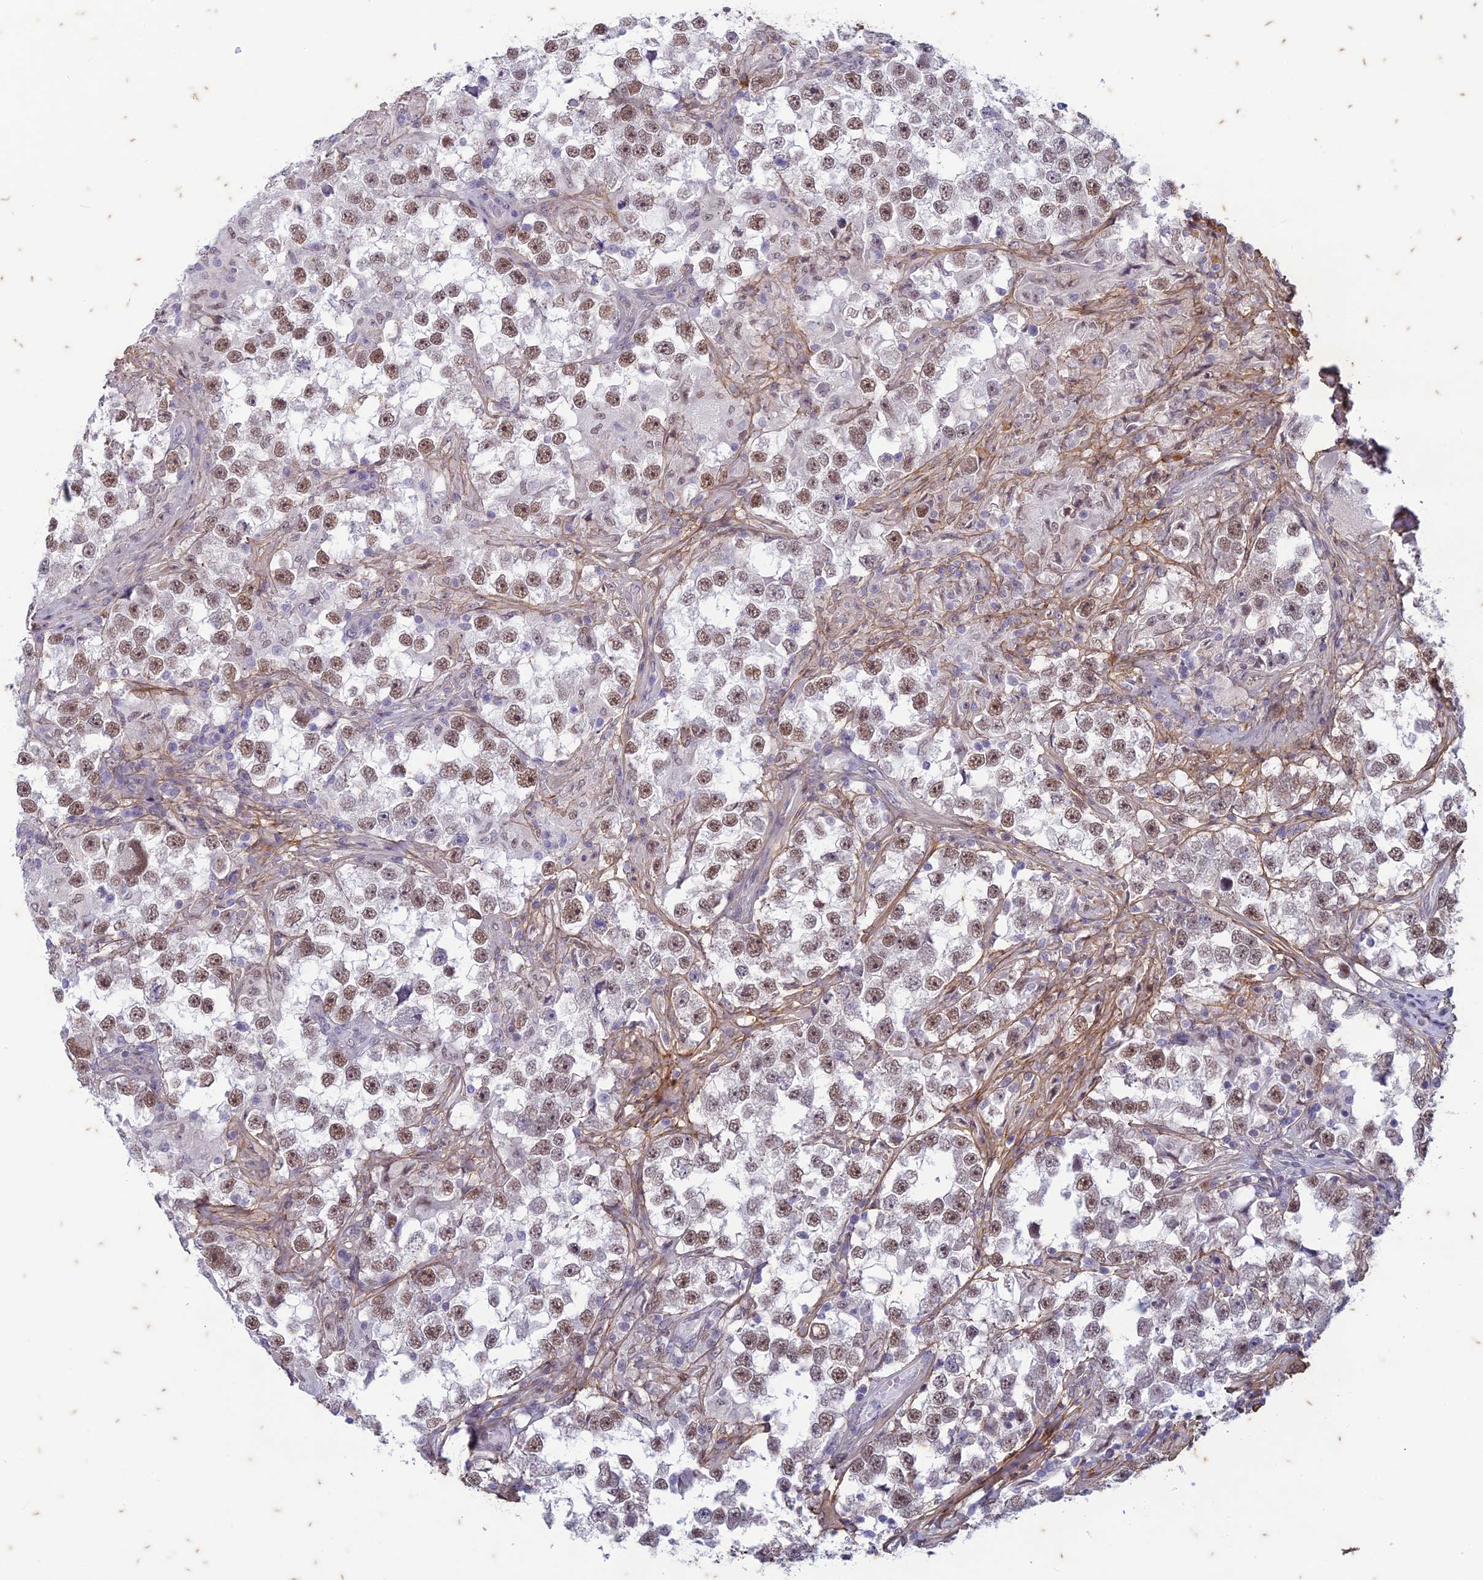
{"staining": {"intensity": "moderate", "quantity": ">75%", "location": "nuclear"}, "tissue": "testis cancer", "cell_type": "Tumor cells", "image_type": "cancer", "snomed": [{"axis": "morphology", "description": "Seminoma, NOS"}, {"axis": "topography", "description": "Testis"}], "caption": "IHC histopathology image of neoplastic tissue: human testis cancer (seminoma) stained using immunohistochemistry (IHC) demonstrates medium levels of moderate protein expression localized specifically in the nuclear of tumor cells, appearing as a nuclear brown color.", "gene": "PABPN1L", "patient": {"sex": "male", "age": 46}}